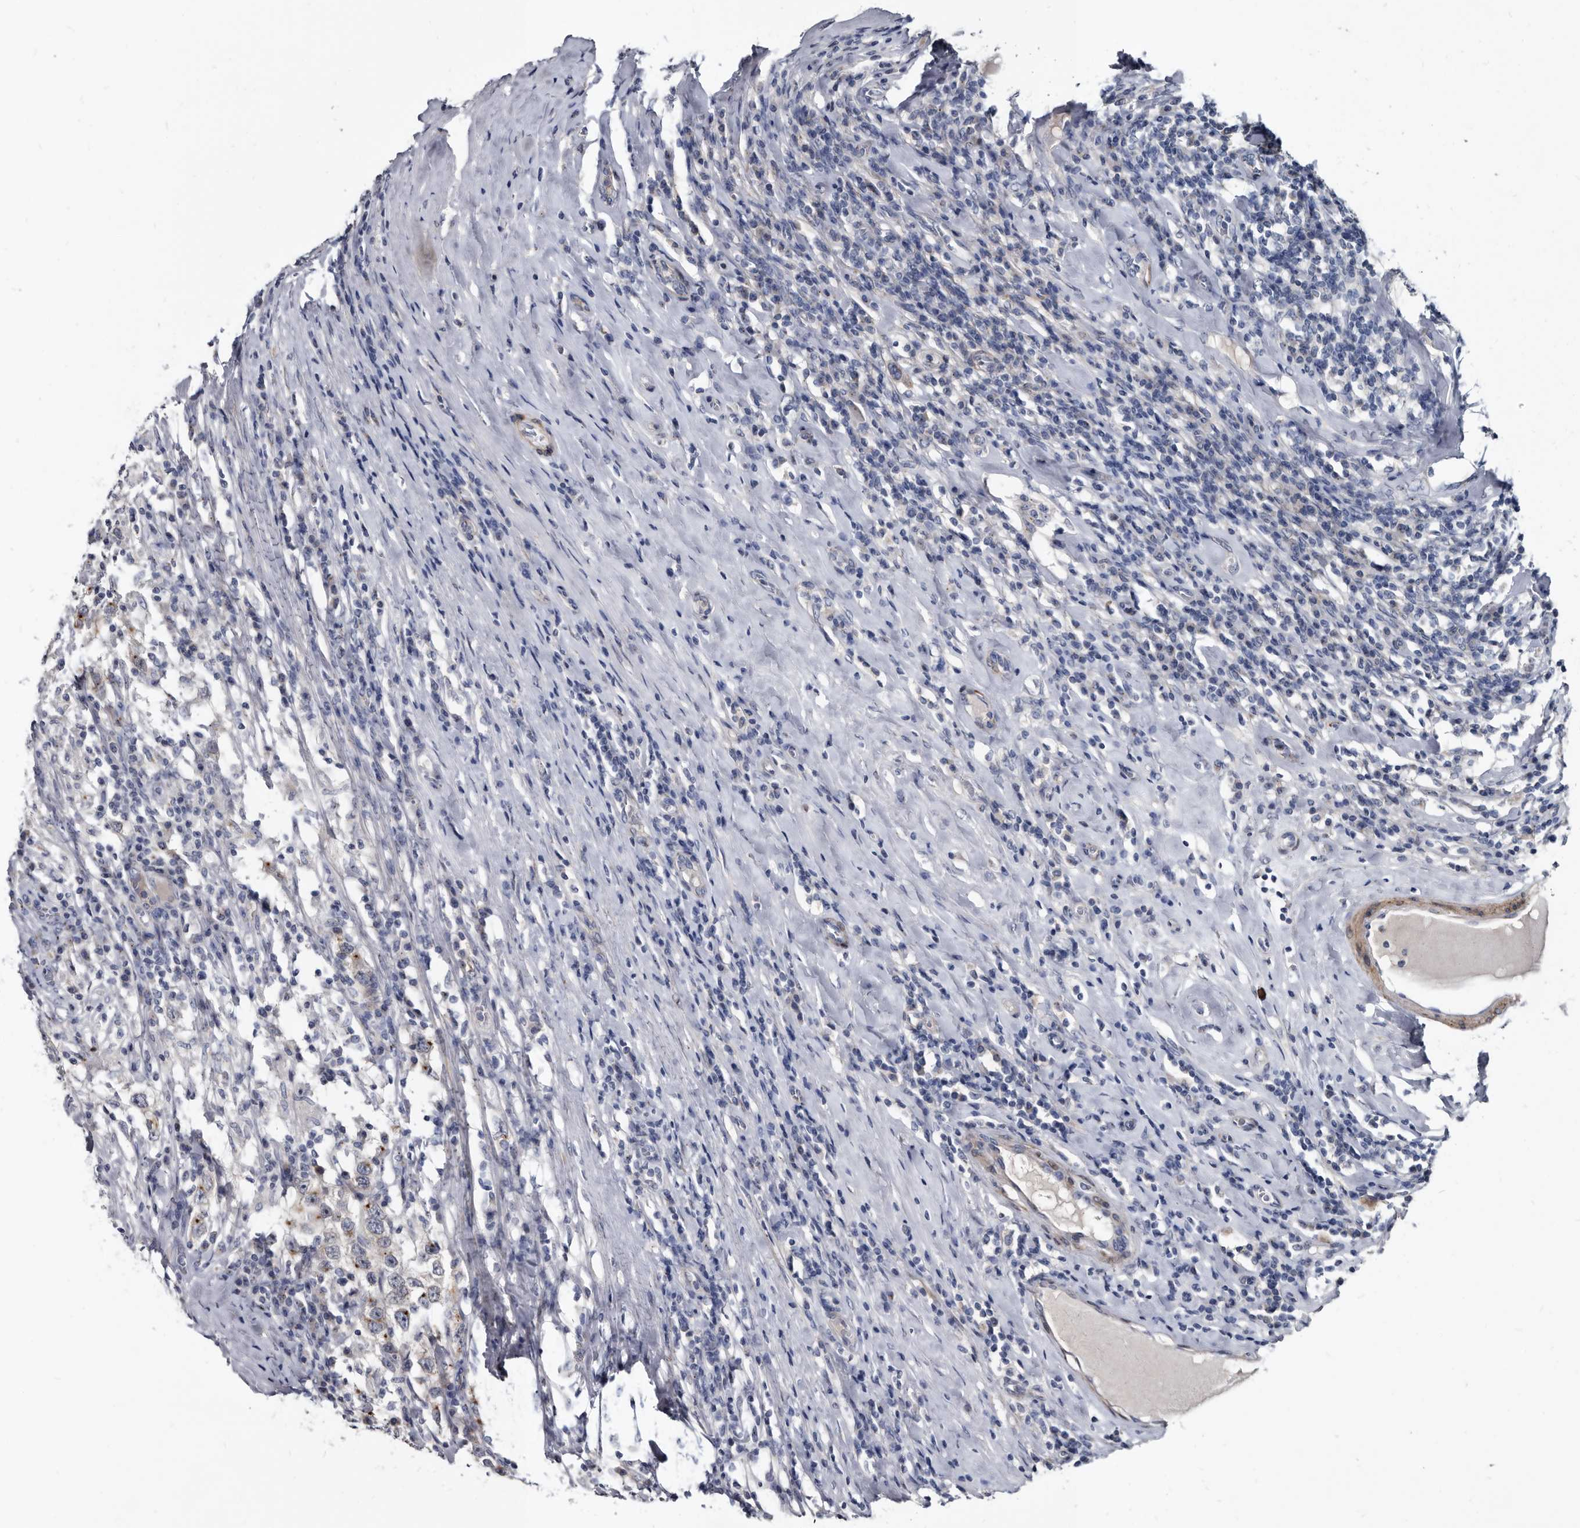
{"staining": {"intensity": "moderate", "quantity": "25%-75%", "location": "cytoplasmic/membranous"}, "tissue": "testis cancer", "cell_type": "Tumor cells", "image_type": "cancer", "snomed": [{"axis": "morphology", "description": "Seminoma, NOS"}, {"axis": "topography", "description": "Testis"}], "caption": "Tumor cells demonstrate medium levels of moderate cytoplasmic/membranous positivity in approximately 25%-75% of cells in human seminoma (testis).", "gene": "PRSS8", "patient": {"sex": "male", "age": 41}}